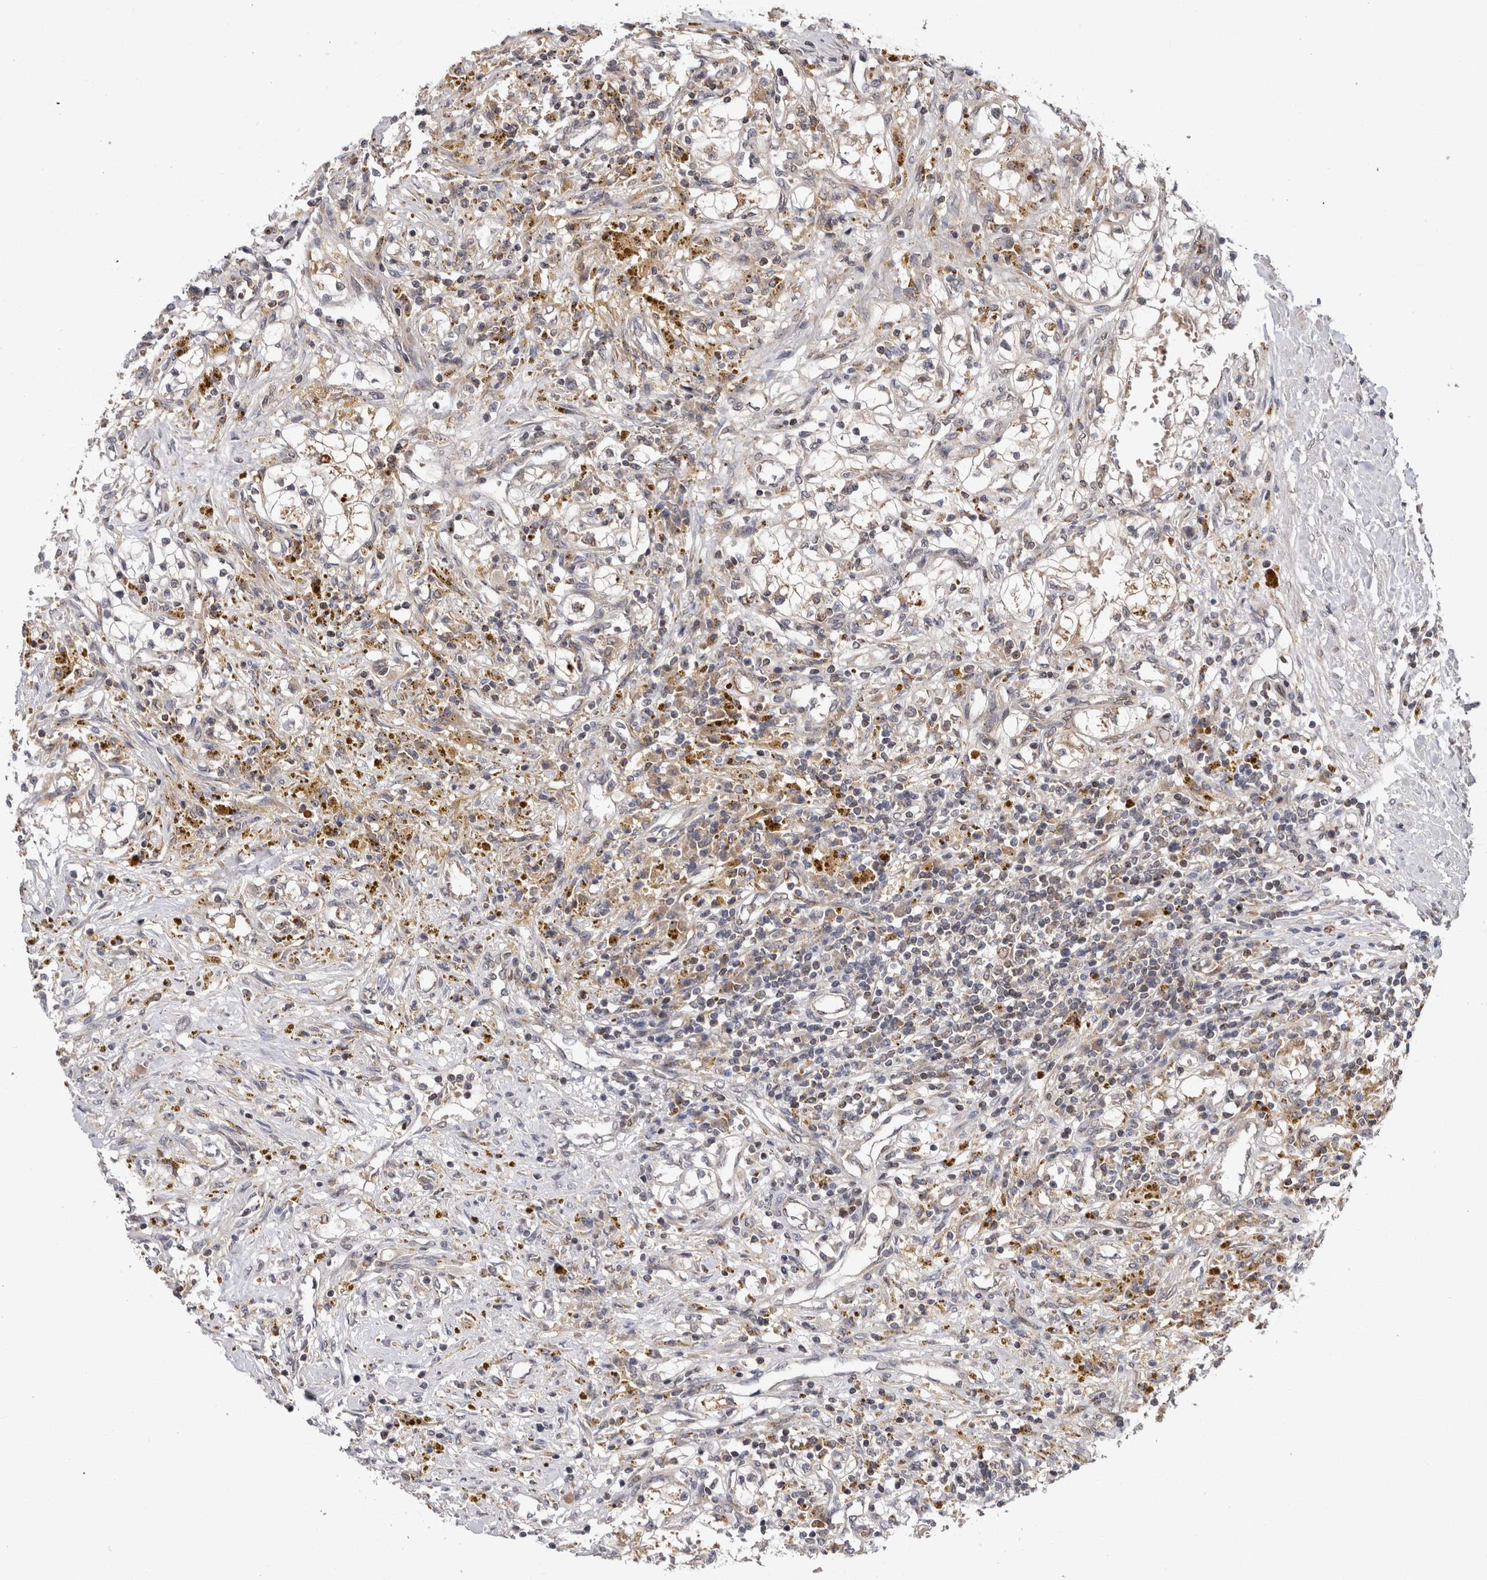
{"staining": {"intensity": "weak", "quantity": "<25%", "location": "cytoplasmic/membranous"}, "tissue": "renal cancer", "cell_type": "Tumor cells", "image_type": "cancer", "snomed": [{"axis": "morphology", "description": "Adenocarcinoma, NOS"}, {"axis": "topography", "description": "Kidney"}], "caption": "This is an immunohistochemistry histopathology image of human adenocarcinoma (renal). There is no positivity in tumor cells.", "gene": "HMOX2", "patient": {"sex": "male", "age": 68}}